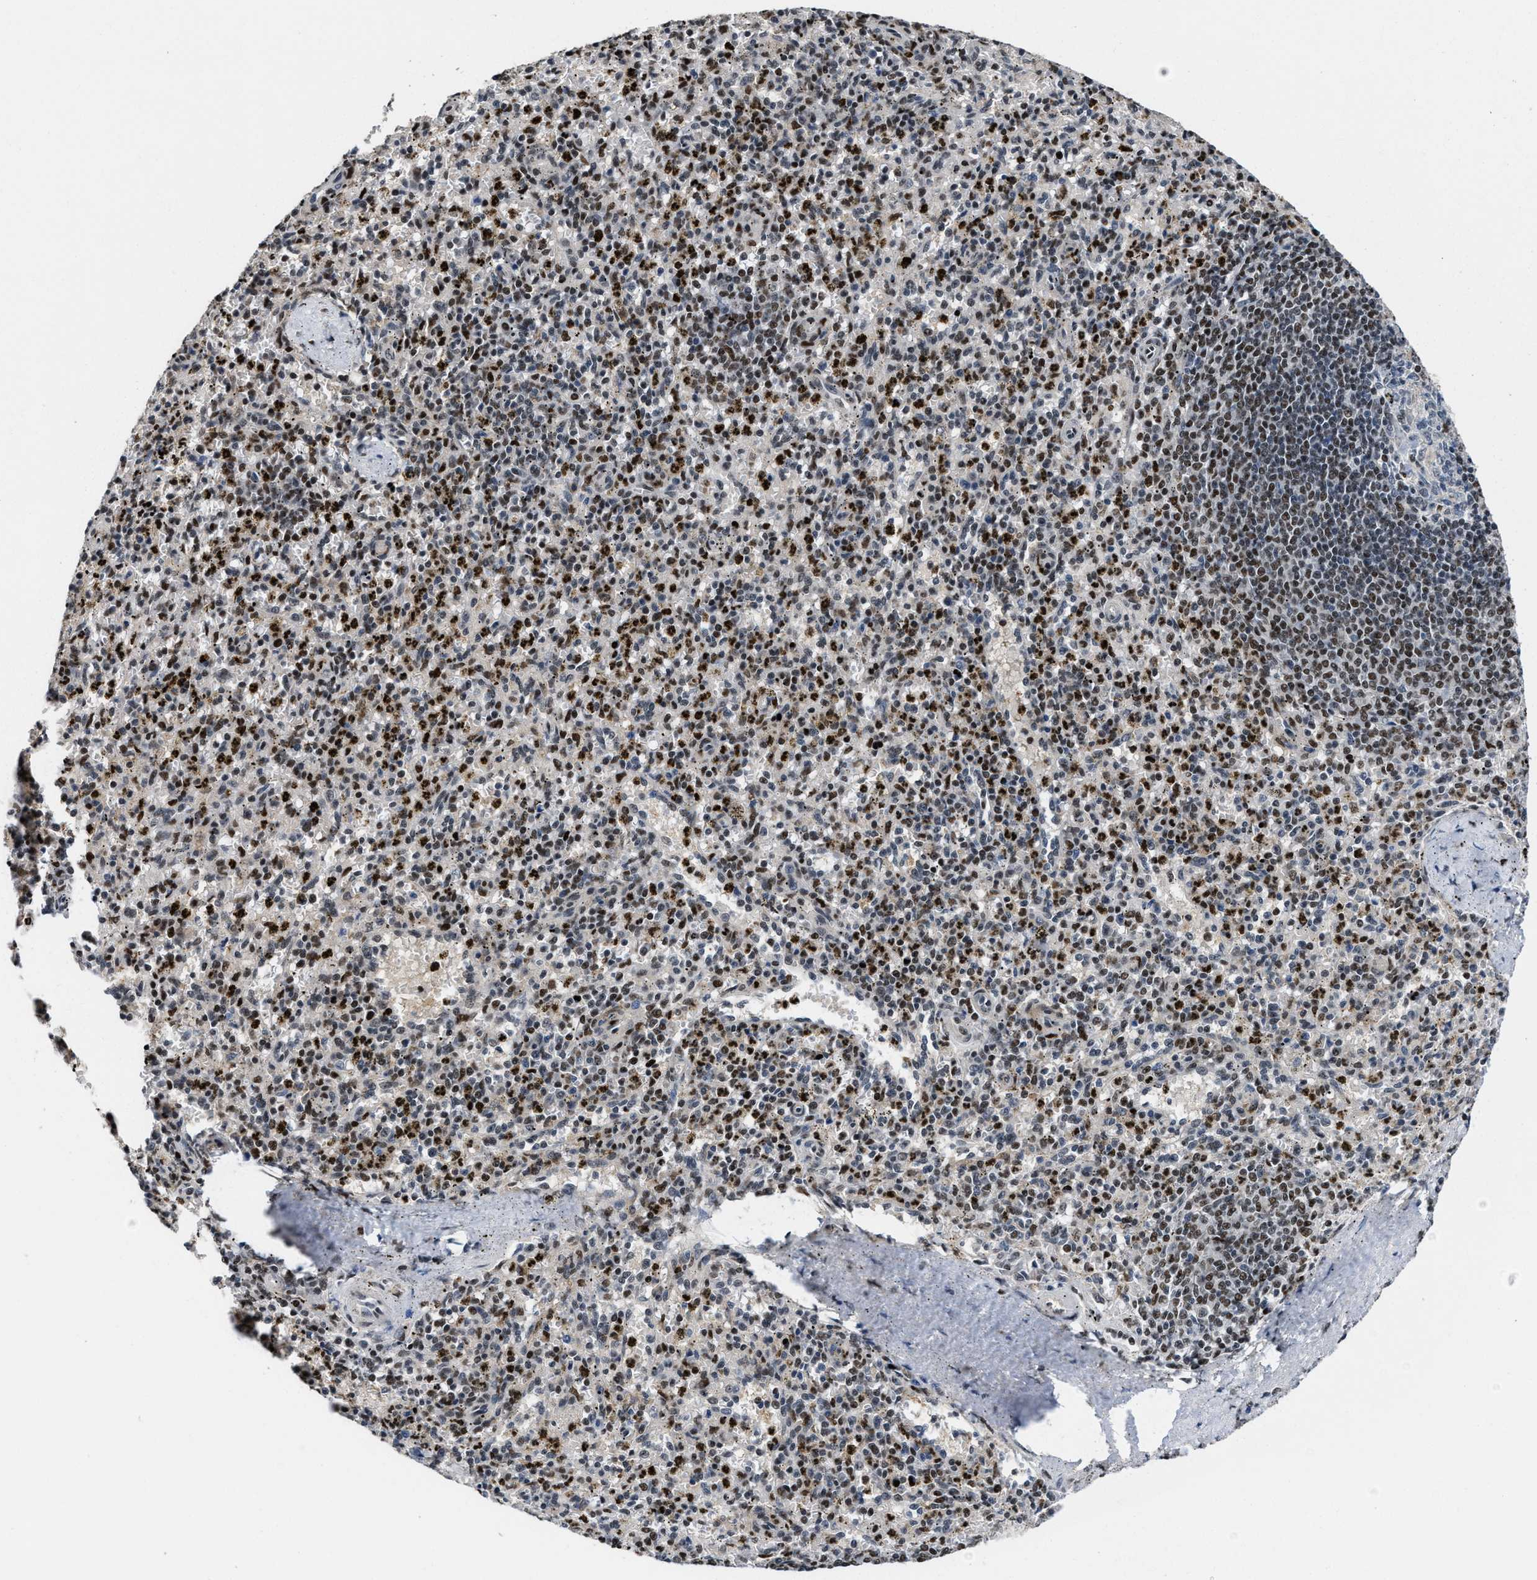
{"staining": {"intensity": "strong", "quantity": "25%-75%", "location": "nuclear"}, "tissue": "spleen", "cell_type": "Cells in red pulp", "image_type": "normal", "snomed": [{"axis": "morphology", "description": "Normal tissue, NOS"}, {"axis": "topography", "description": "Spleen"}], "caption": "Immunohistochemistry (IHC) image of unremarkable spleen: spleen stained using IHC demonstrates high levels of strong protein expression localized specifically in the nuclear of cells in red pulp, appearing as a nuclear brown color.", "gene": "ZNF20", "patient": {"sex": "male", "age": 72}}